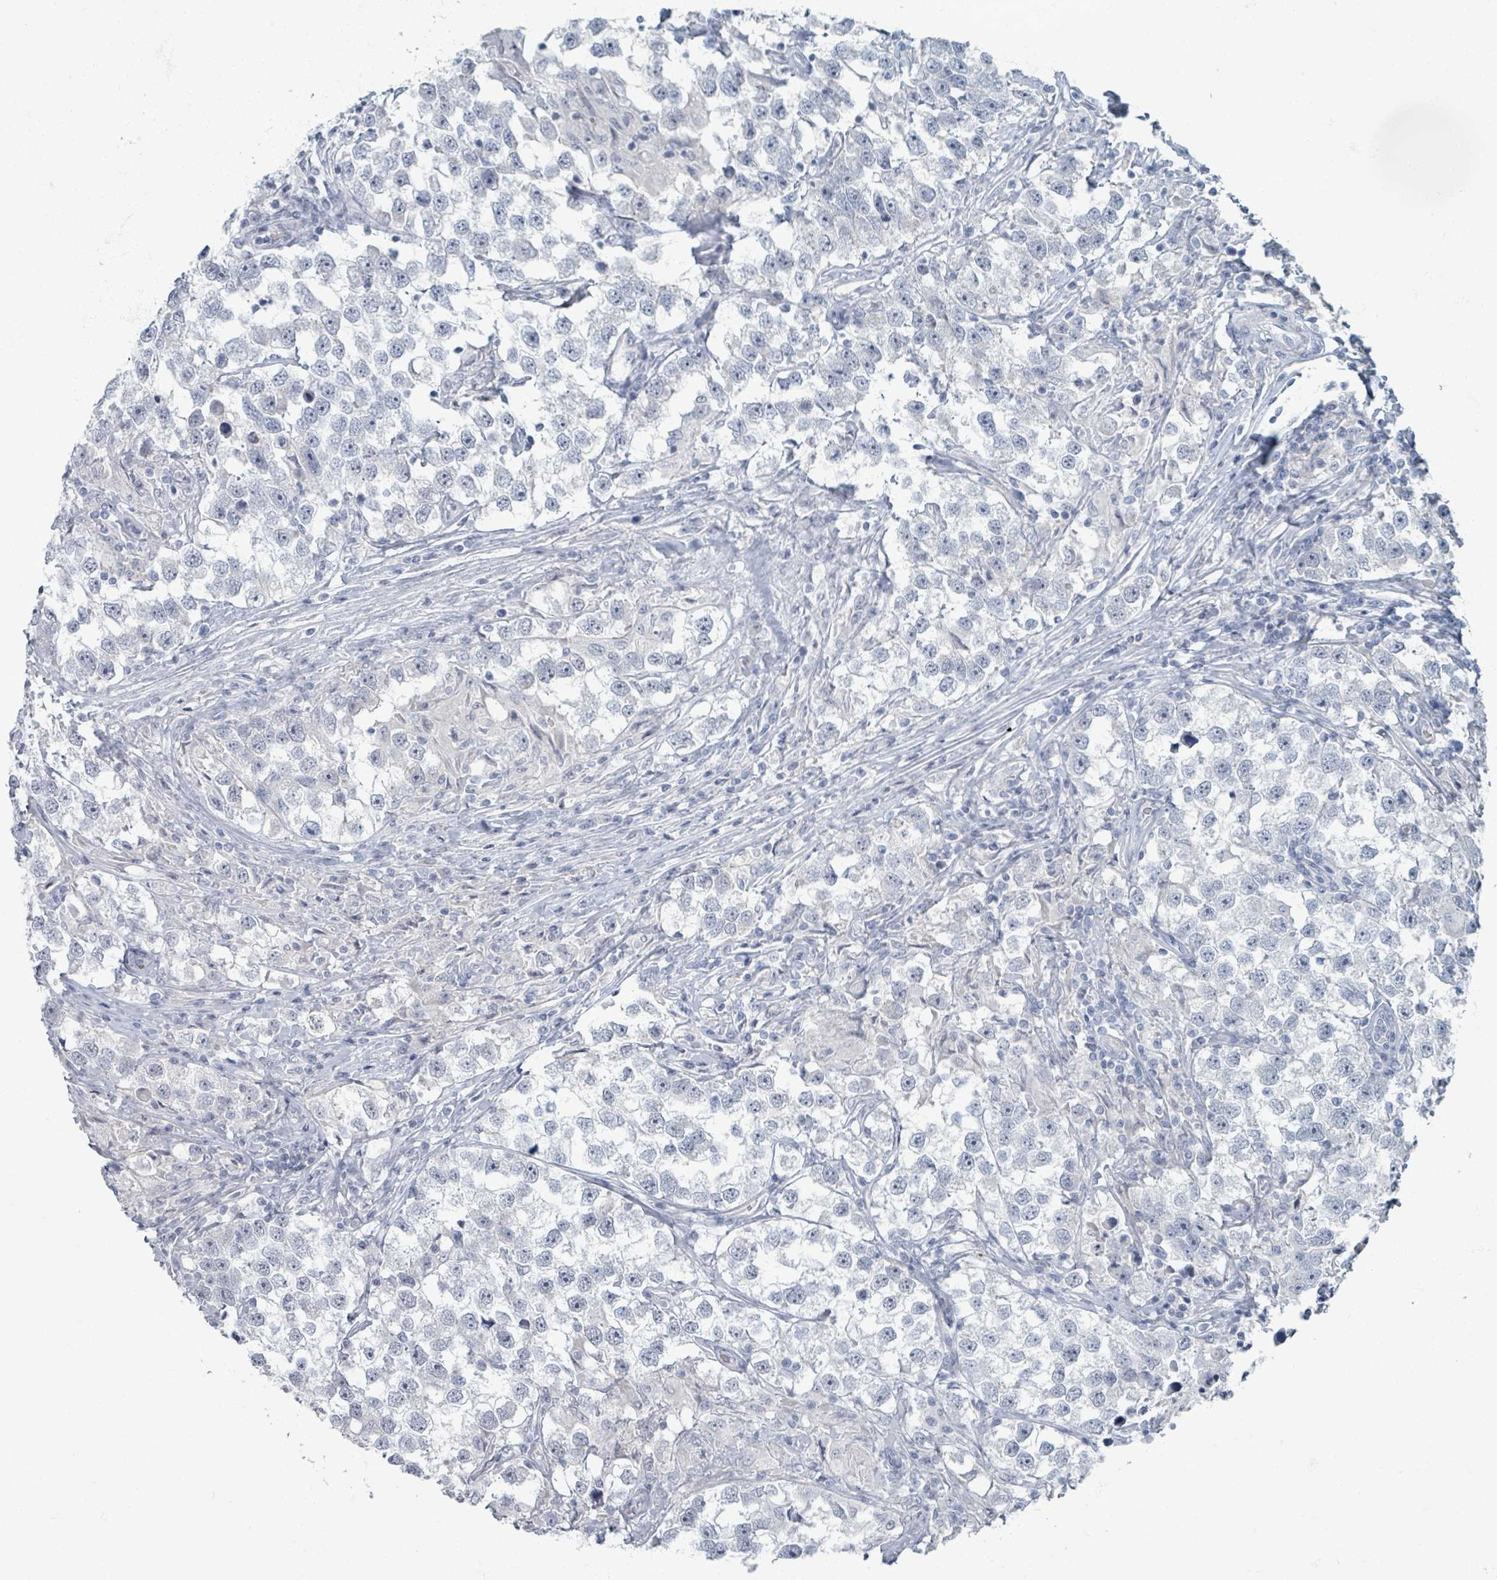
{"staining": {"intensity": "negative", "quantity": "none", "location": "none"}, "tissue": "testis cancer", "cell_type": "Tumor cells", "image_type": "cancer", "snomed": [{"axis": "morphology", "description": "Seminoma, NOS"}, {"axis": "topography", "description": "Testis"}], "caption": "This is an immunohistochemistry micrograph of testis cancer. There is no staining in tumor cells.", "gene": "WNT11", "patient": {"sex": "male", "age": 46}}